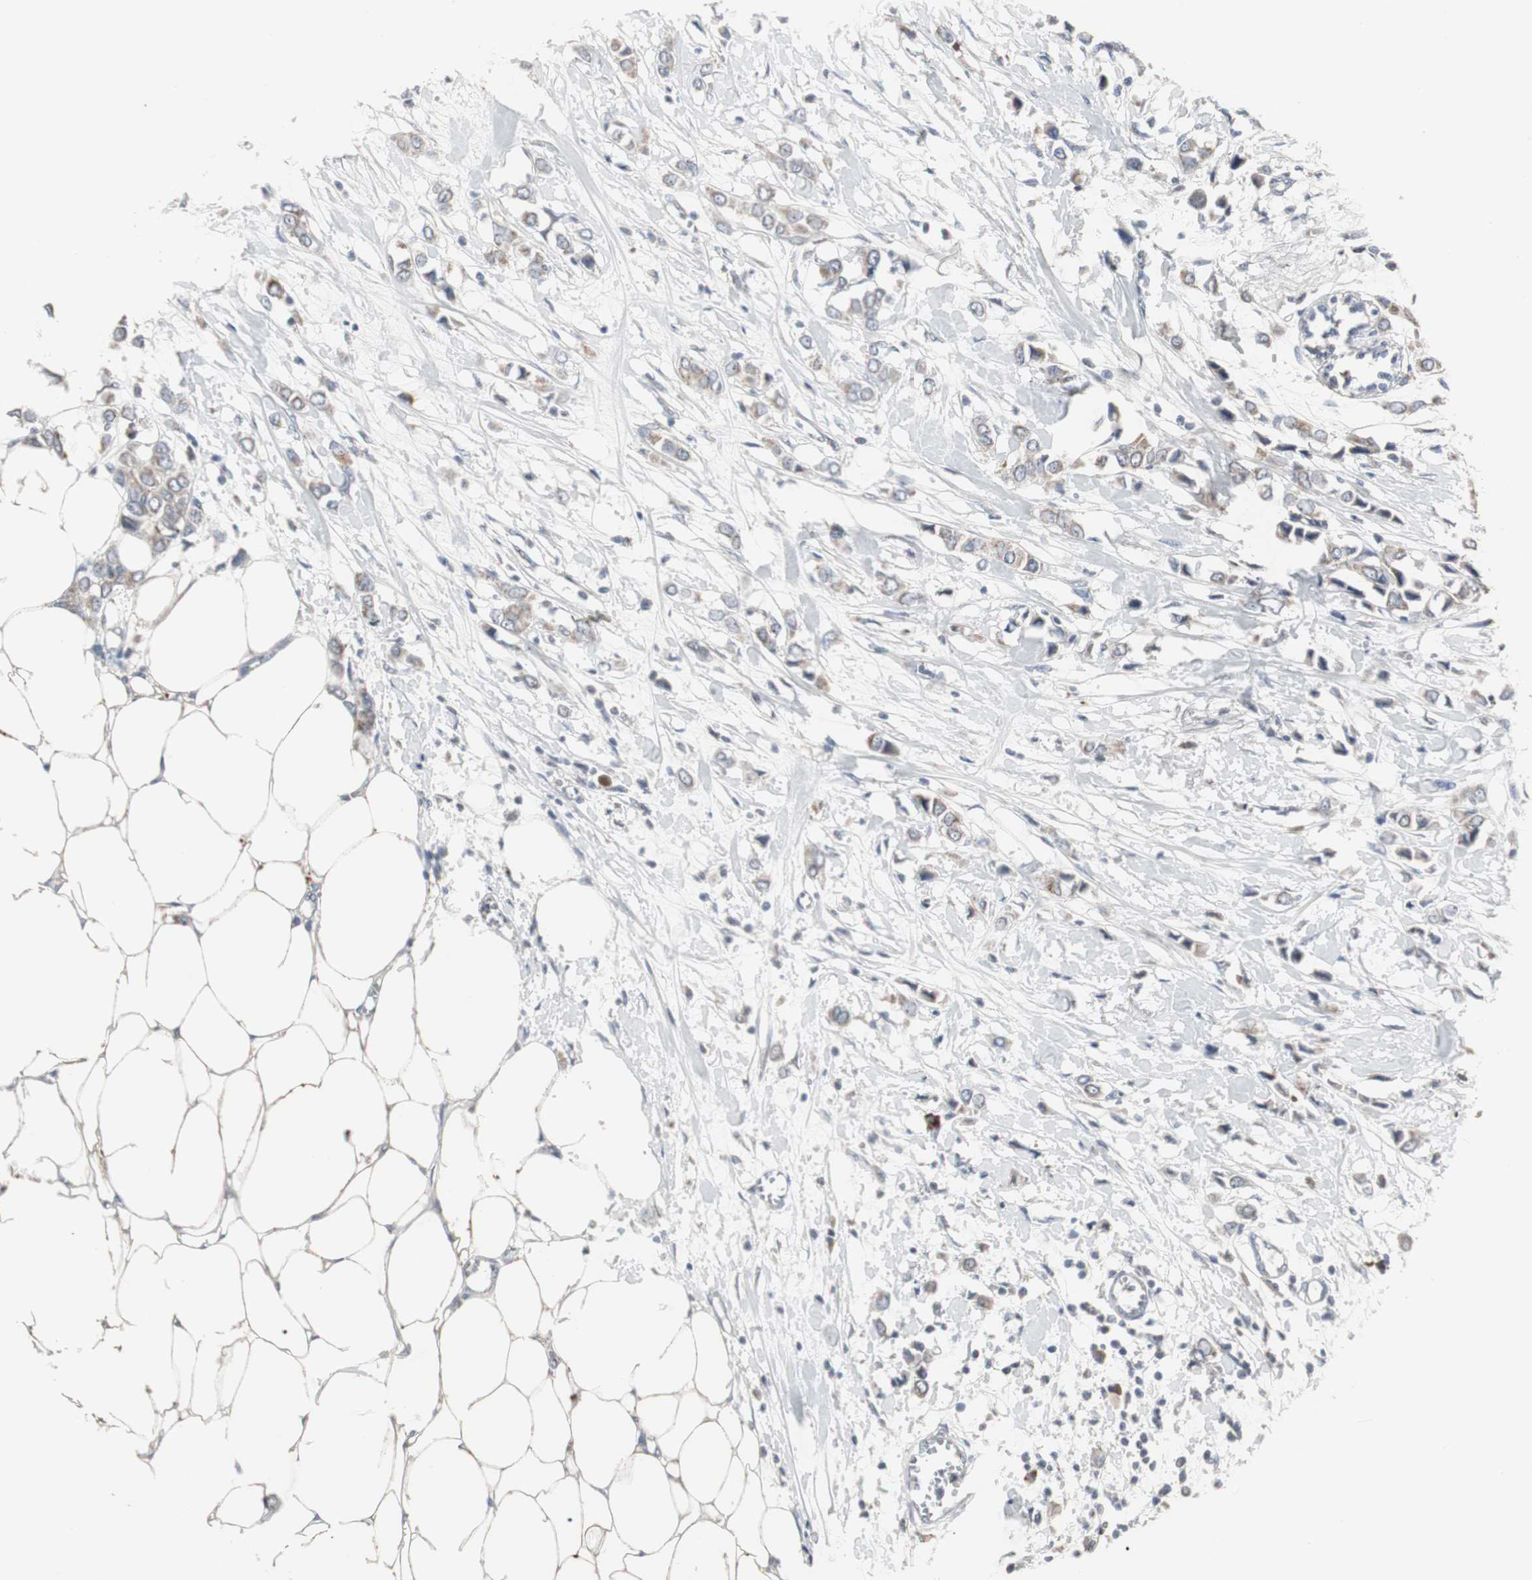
{"staining": {"intensity": "weak", "quantity": "25%-75%", "location": "cytoplasmic/membranous"}, "tissue": "breast cancer", "cell_type": "Tumor cells", "image_type": "cancer", "snomed": [{"axis": "morphology", "description": "Lobular carcinoma"}, {"axis": "topography", "description": "Breast"}], "caption": "A photomicrograph showing weak cytoplasmic/membranous positivity in about 25%-75% of tumor cells in breast cancer (lobular carcinoma), as visualized by brown immunohistochemical staining.", "gene": "ACAA1", "patient": {"sex": "female", "age": 51}}